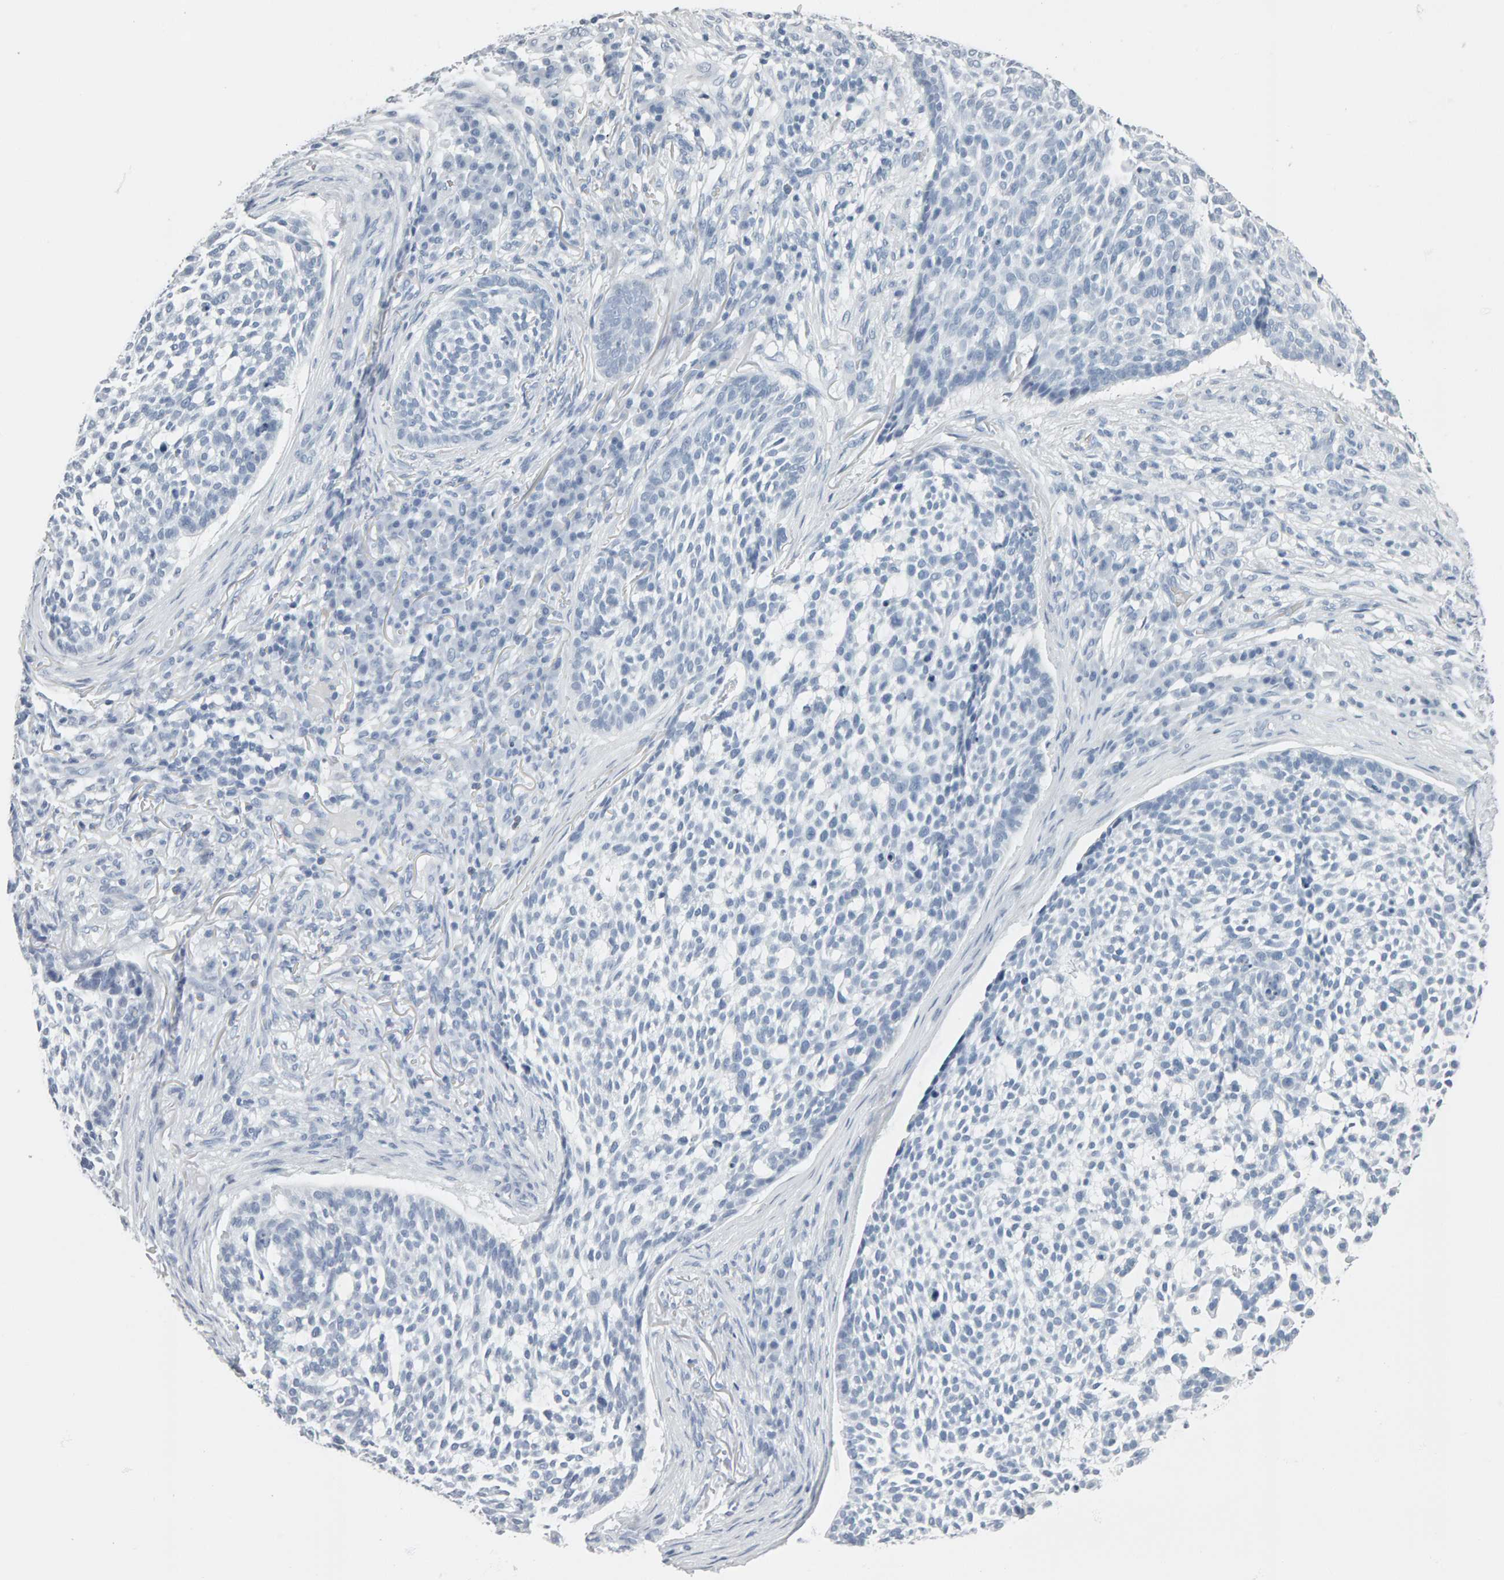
{"staining": {"intensity": "negative", "quantity": "none", "location": "none"}, "tissue": "skin cancer", "cell_type": "Tumor cells", "image_type": "cancer", "snomed": [{"axis": "morphology", "description": "Basal cell carcinoma"}, {"axis": "topography", "description": "Skin"}], "caption": "Human skin cancer stained for a protein using immunohistochemistry displays no staining in tumor cells.", "gene": "SPACA3", "patient": {"sex": "female", "age": 64}}